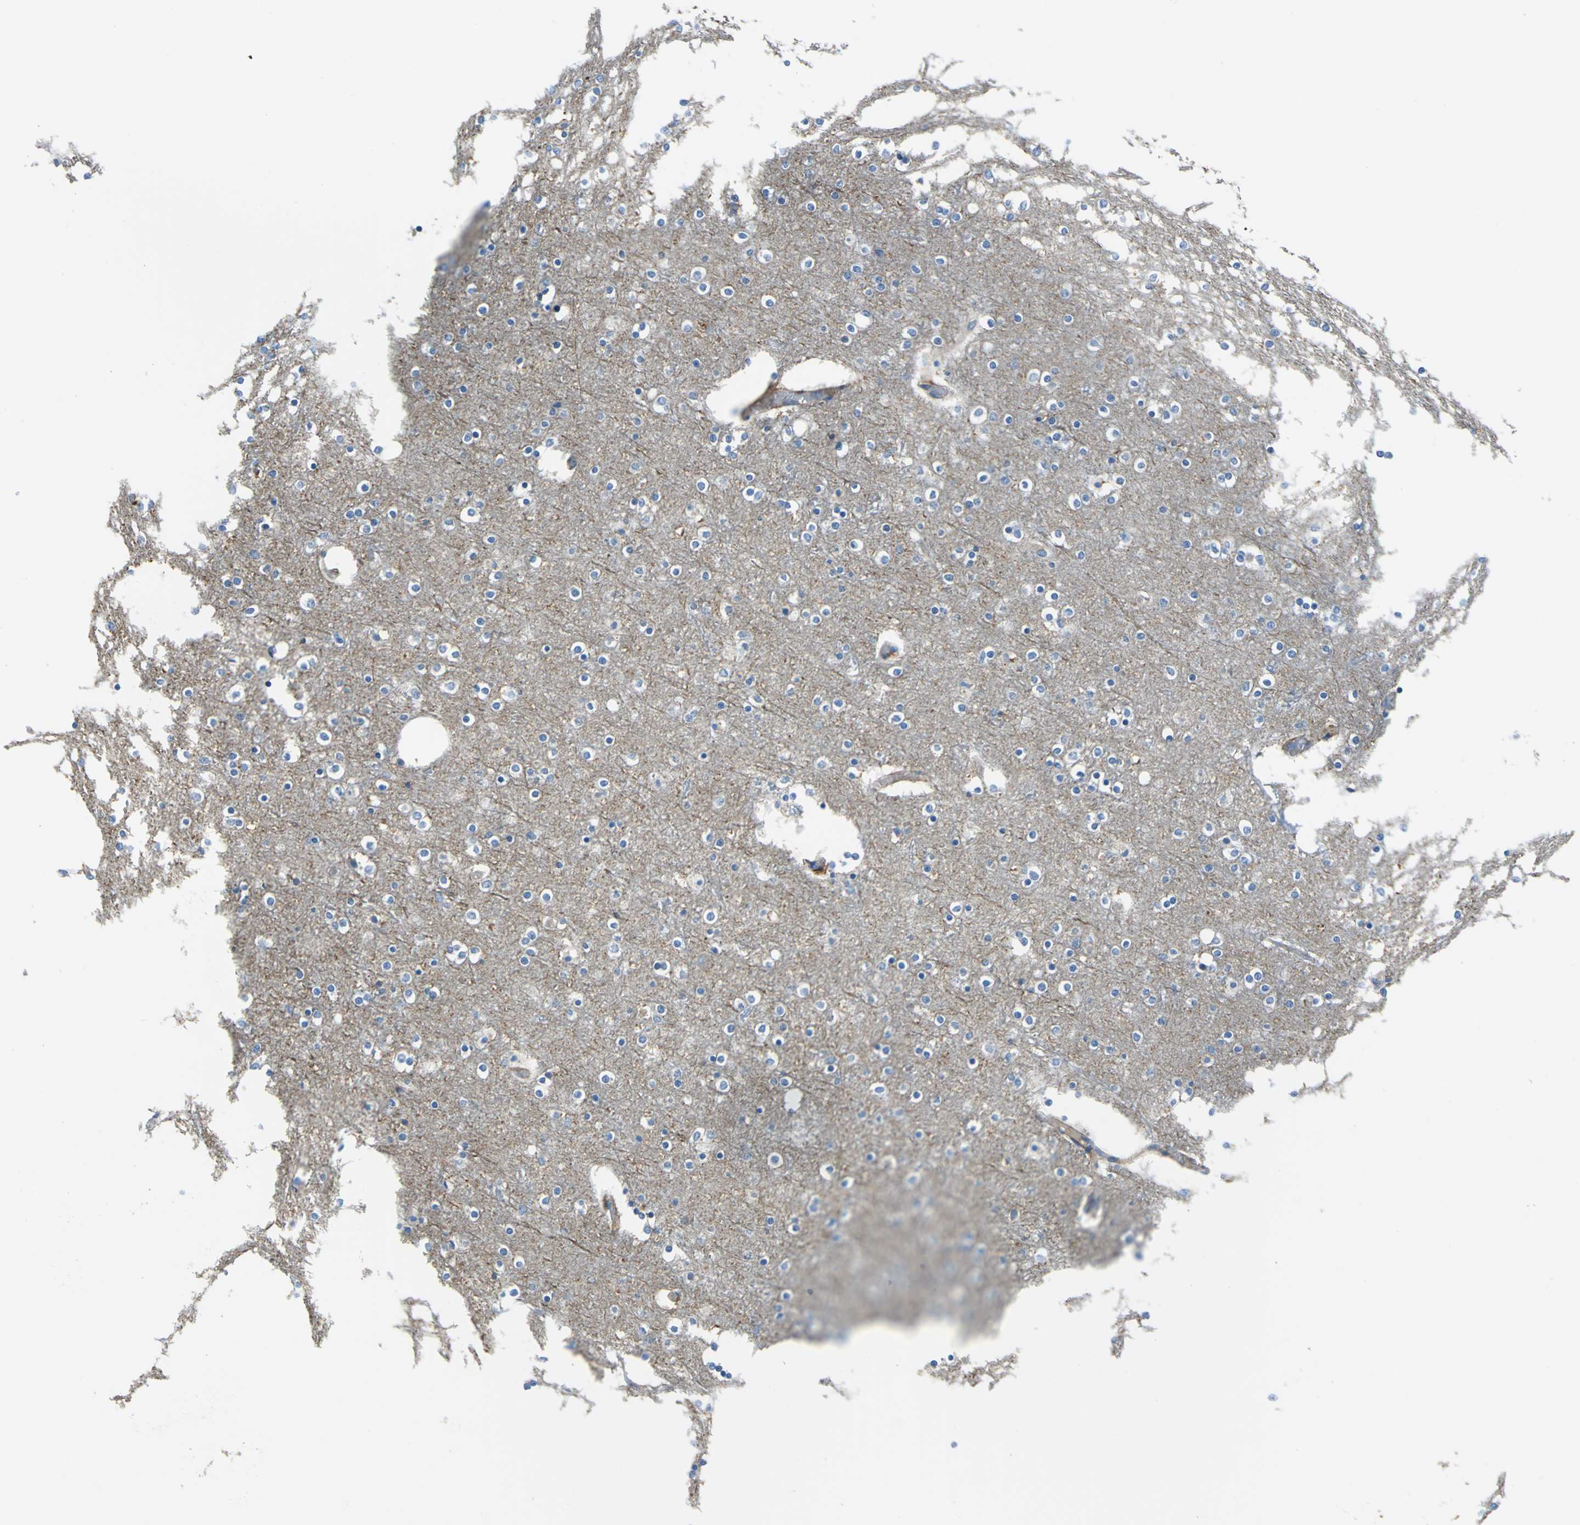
{"staining": {"intensity": "moderate", "quantity": "25%-75%", "location": "cytoplasmic/membranous"}, "tissue": "cerebral cortex", "cell_type": "Endothelial cells", "image_type": "normal", "snomed": [{"axis": "morphology", "description": "Normal tissue, NOS"}, {"axis": "topography", "description": "Cerebral cortex"}], "caption": "Immunohistochemical staining of normal cerebral cortex reveals moderate cytoplasmic/membranous protein positivity in about 25%-75% of endothelial cells.", "gene": "AKAP12", "patient": {"sex": "female", "age": 54}}